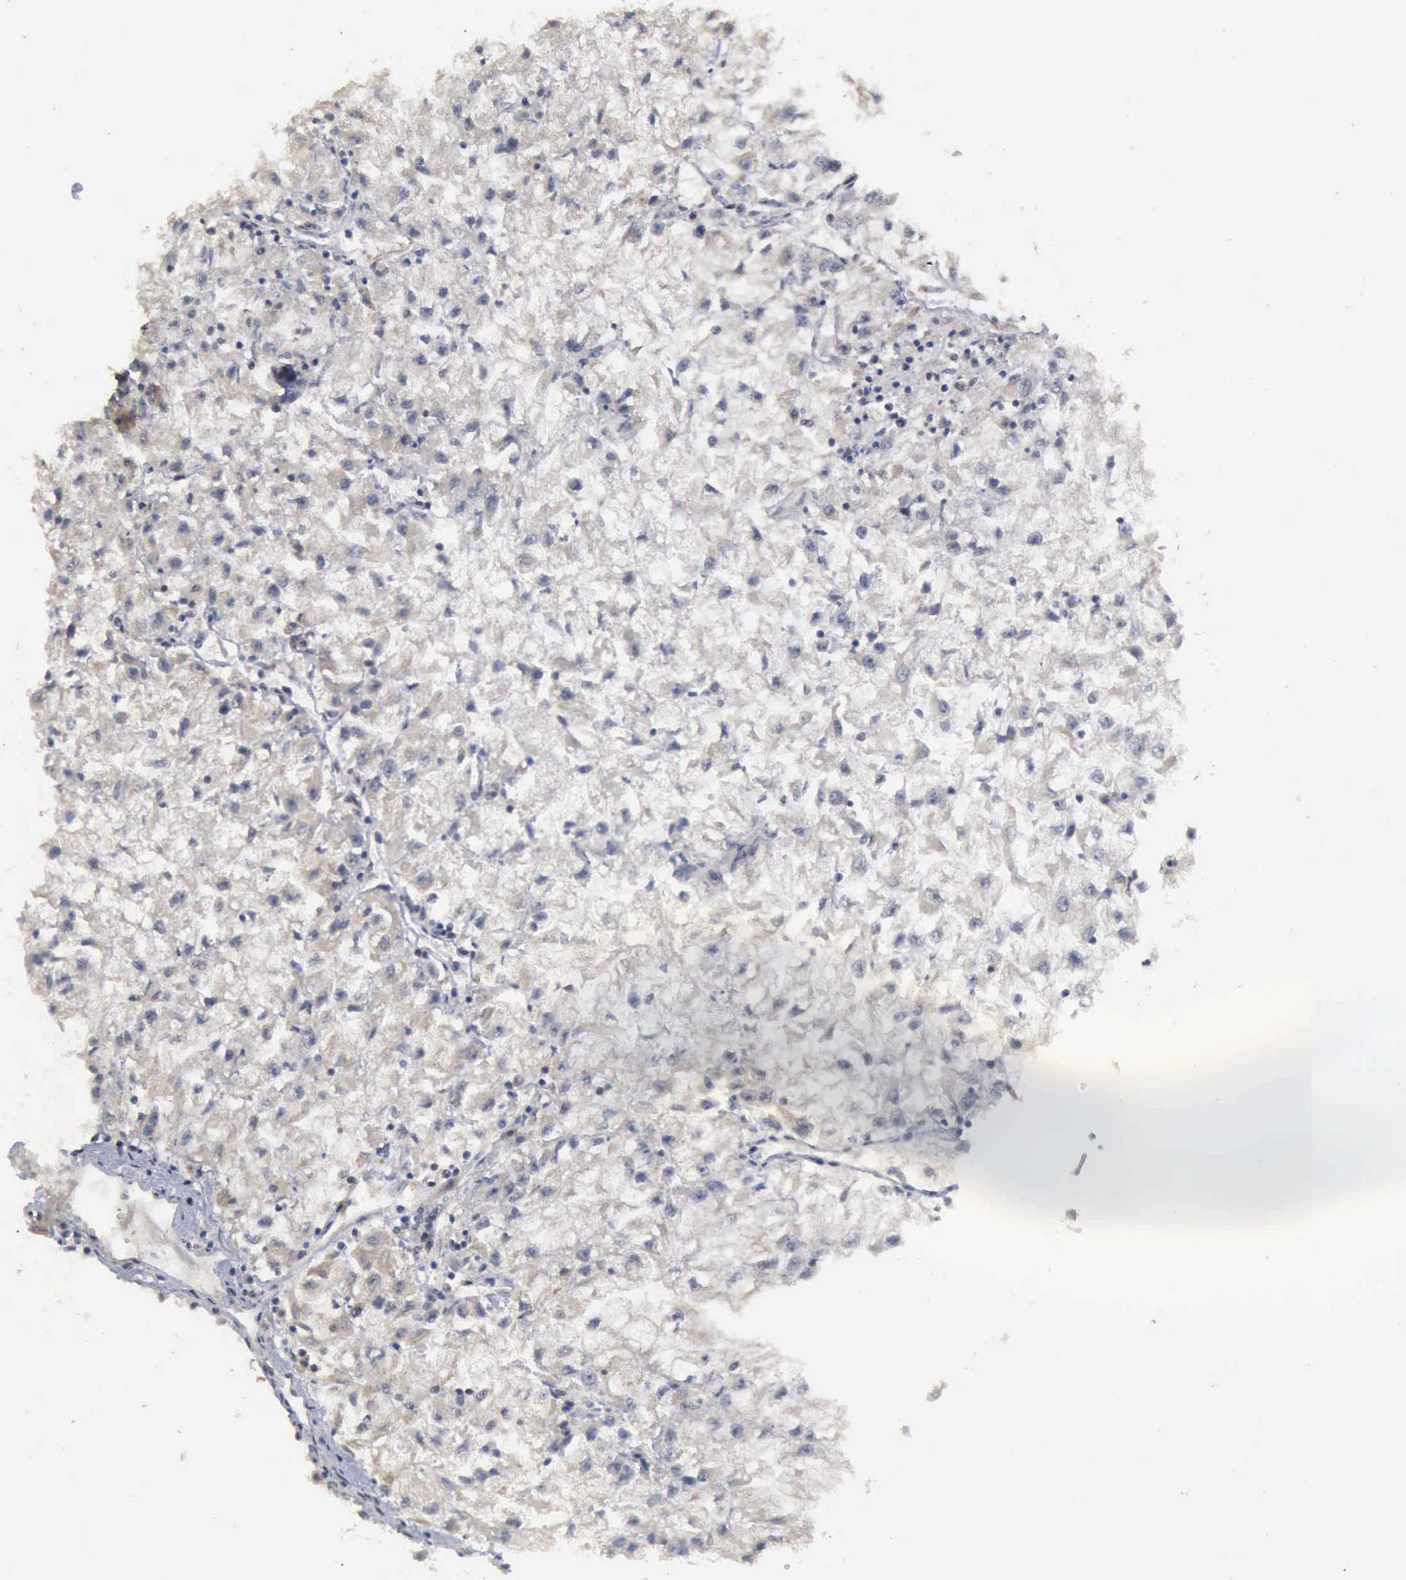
{"staining": {"intensity": "weak", "quantity": ">75%", "location": "cytoplasmic/membranous"}, "tissue": "renal cancer", "cell_type": "Tumor cells", "image_type": "cancer", "snomed": [{"axis": "morphology", "description": "Adenocarcinoma, NOS"}, {"axis": "topography", "description": "Kidney"}], "caption": "Protein analysis of adenocarcinoma (renal) tissue demonstrates weak cytoplasmic/membranous expression in about >75% of tumor cells.", "gene": "RTCB", "patient": {"sex": "male", "age": 59}}